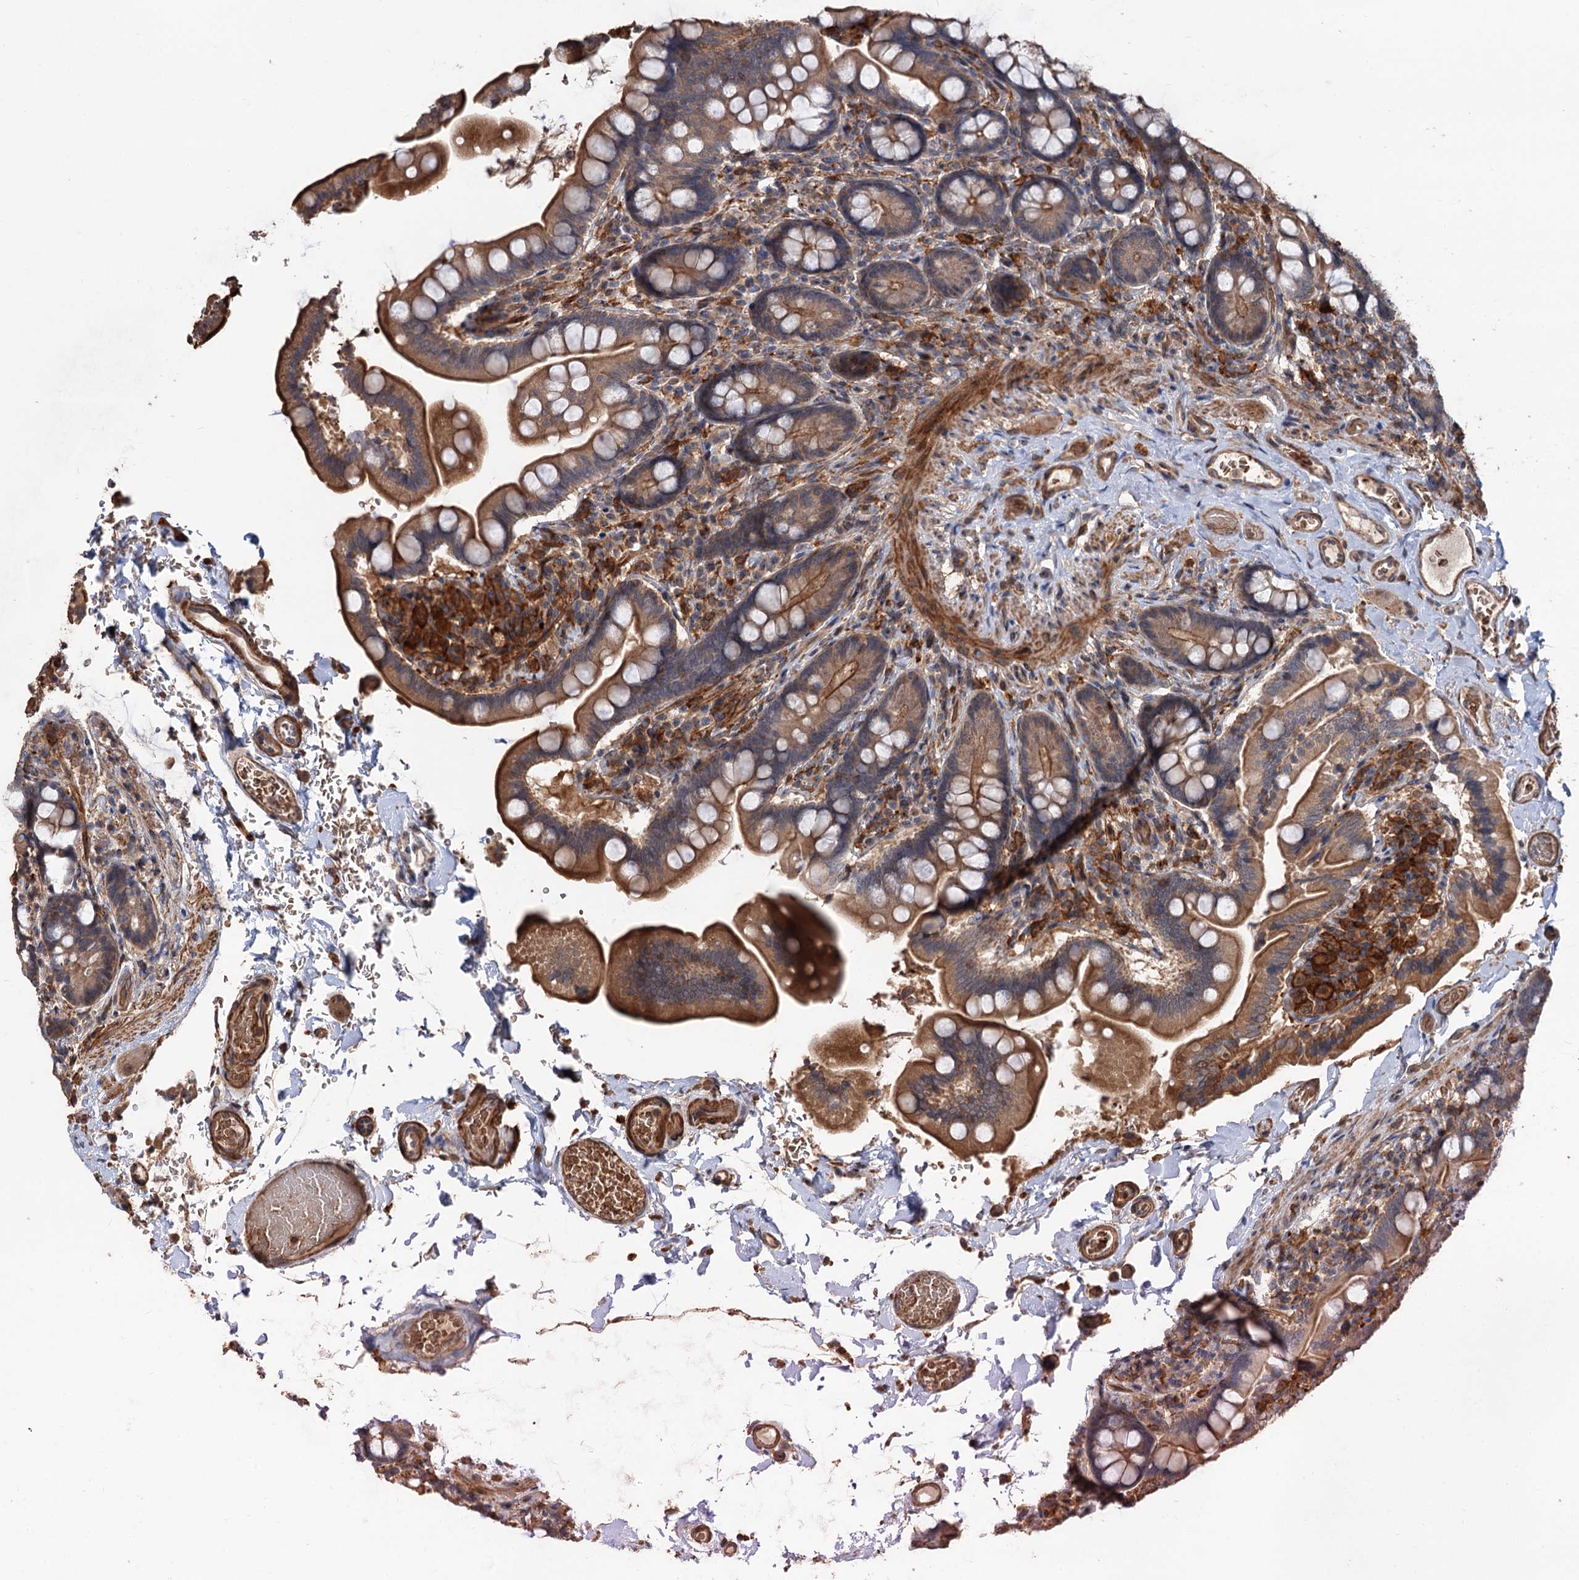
{"staining": {"intensity": "moderate", "quantity": ">75%", "location": "cytoplasmic/membranous"}, "tissue": "small intestine", "cell_type": "Glandular cells", "image_type": "normal", "snomed": [{"axis": "morphology", "description": "Normal tissue, NOS"}, {"axis": "topography", "description": "Small intestine"}], "caption": "This is an image of immunohistochemistry staining of benign small intestine, which shows moderate staining in the cytoplasmic/membranous of glandular cells.", "gene": "GRIP1", "patient": {"sex": "female", "age": 64}}